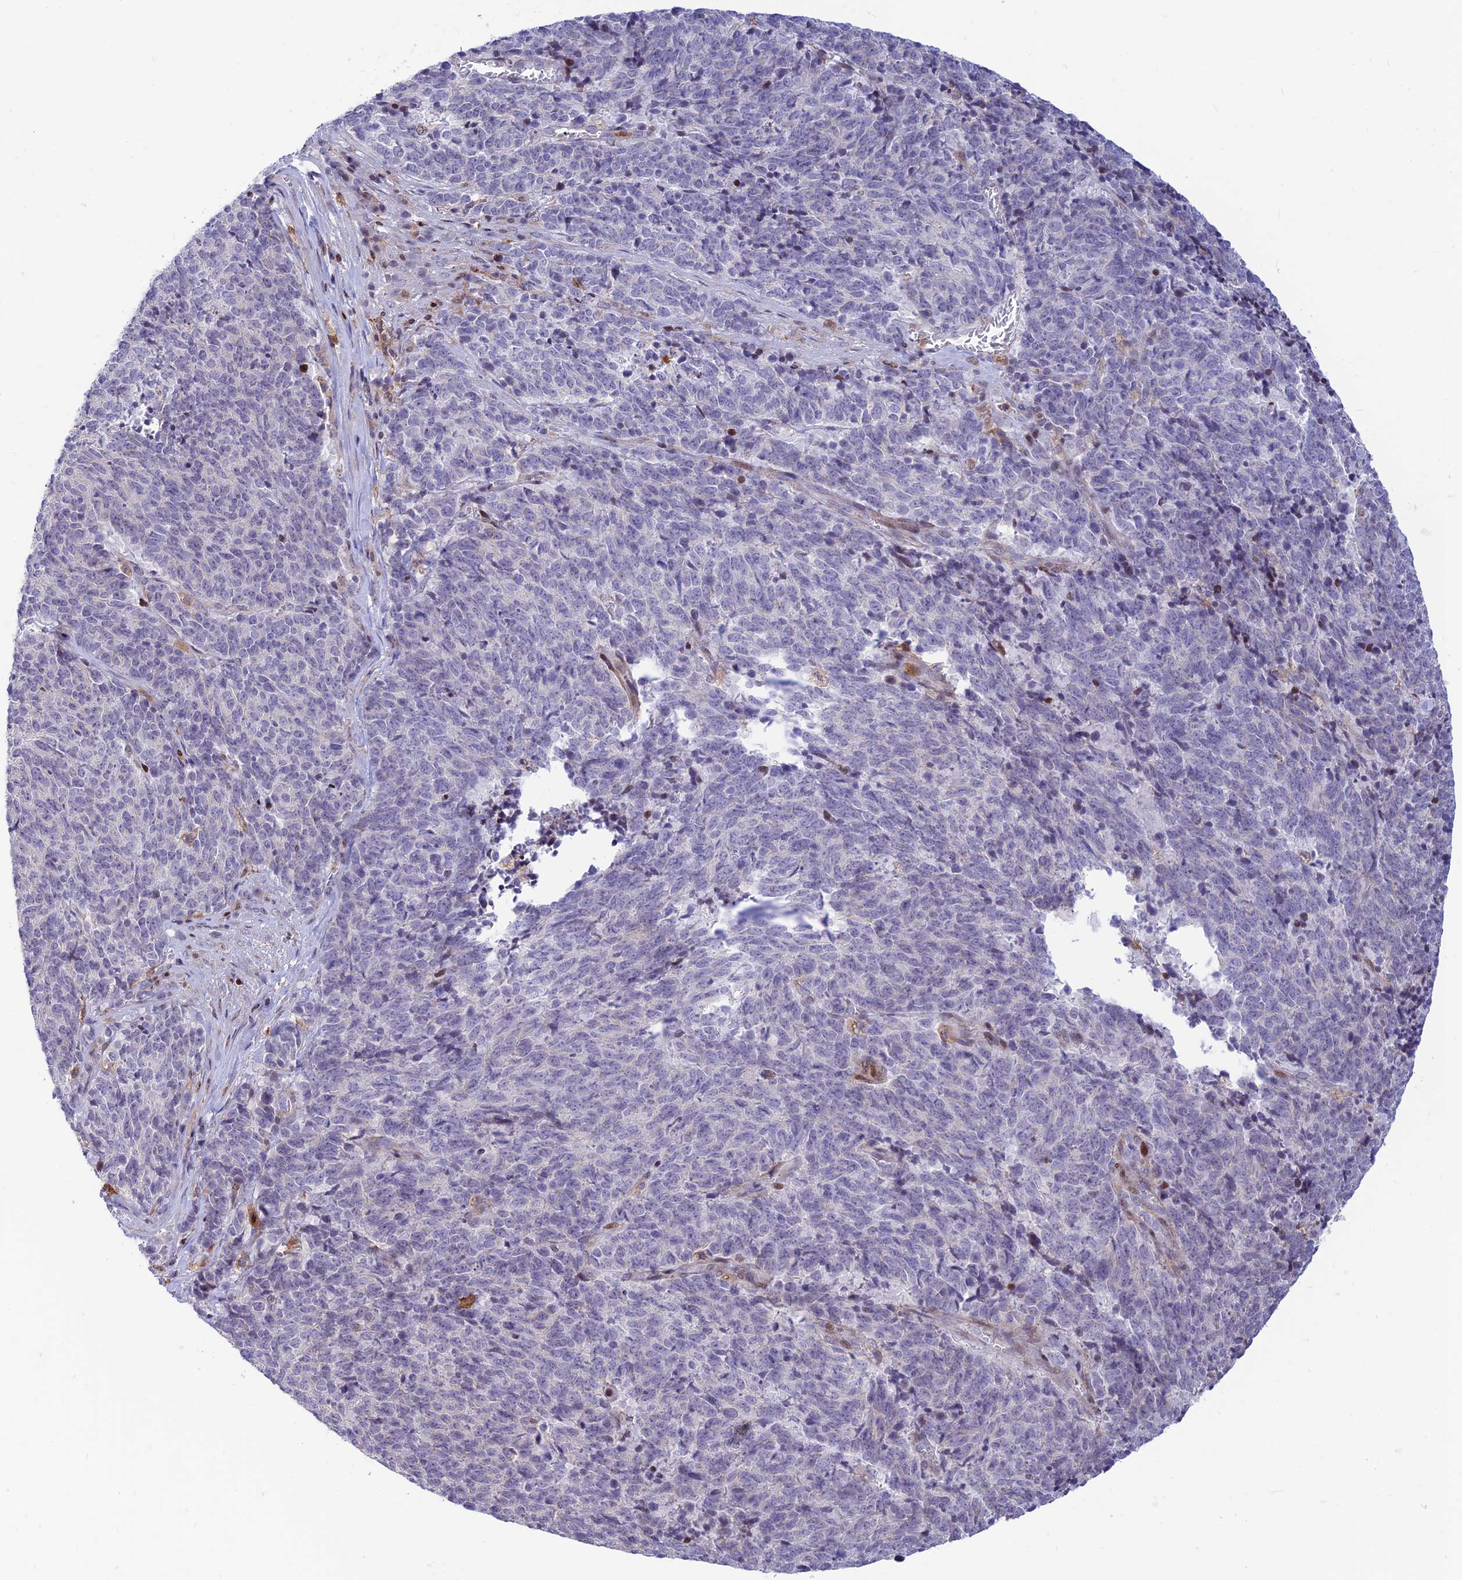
{"staining": {"intensity": "negative", "quantity": "none", "location": "none"}, "tissue": "cervical cancer", "cell_type": "Tumor cells", "image_type": "cancer", "snomed": [{"axis": "morphology", "description": "Squamous cell carcinoma, NOS"}, {"axis": "topography", "description": "Cervix"}], "caption": "Tumor cells are negative for brown protein staining in squamous cell carcinoma (cervical).", "gene": "FAM186B", "patient": {"sex": "female", "age": 29}}